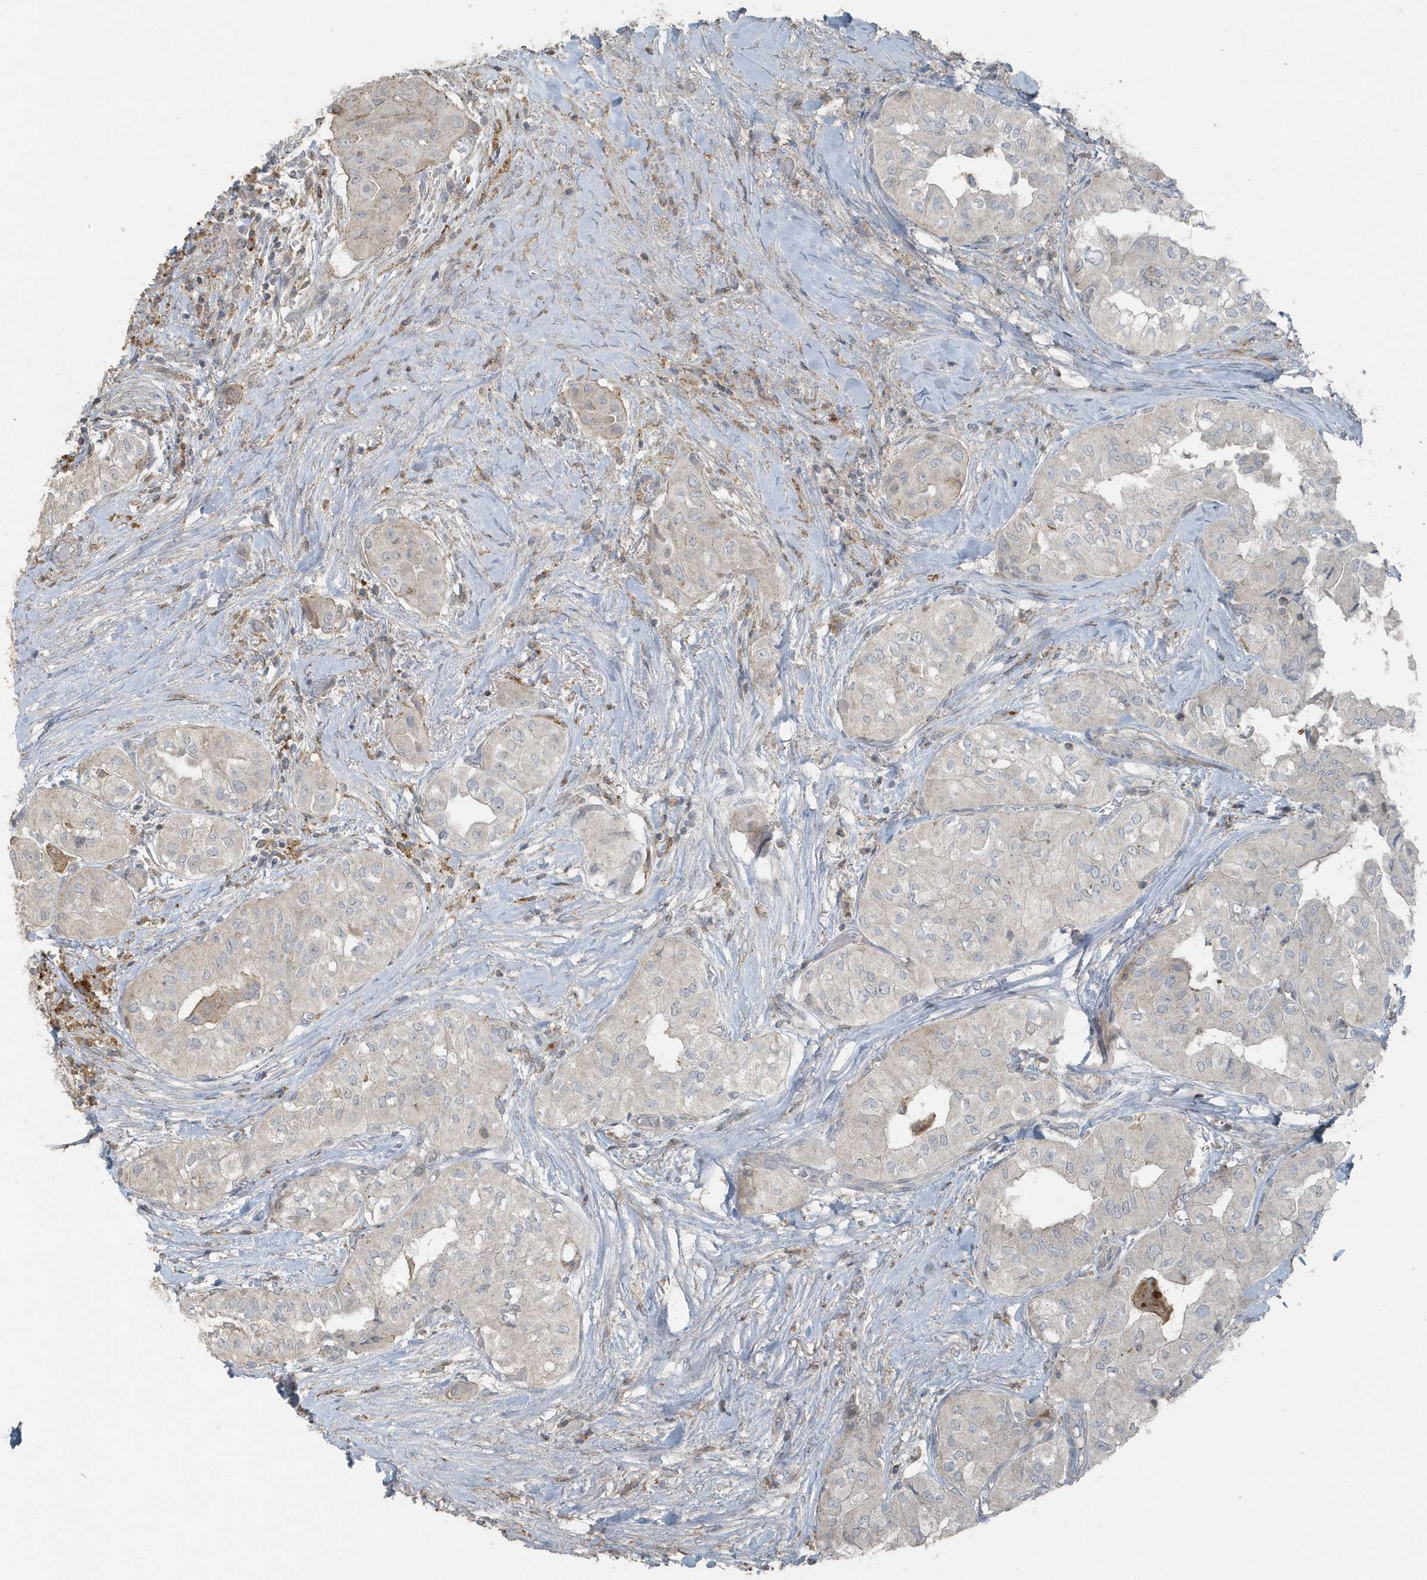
{"staining": {"intensity": "negative", "quantity": "none", "location": "none"}, "tissue": "thyroid cancer", "cell_type": "Tumor cells", "image_type": "cancer", "snomed": [{"axis": "morphology", "description": "Papillary adenocarcinoma, NOS"}, {"axis": "topography", "description": "Thyroid gland"}], "caption": "Immunohistochemical staining of papillary adenocarcinoma (thyroid) shows no significant expression in tumor cells.", "gene": "ACTC1", "patient": {"sex": "female", "age": 59}}